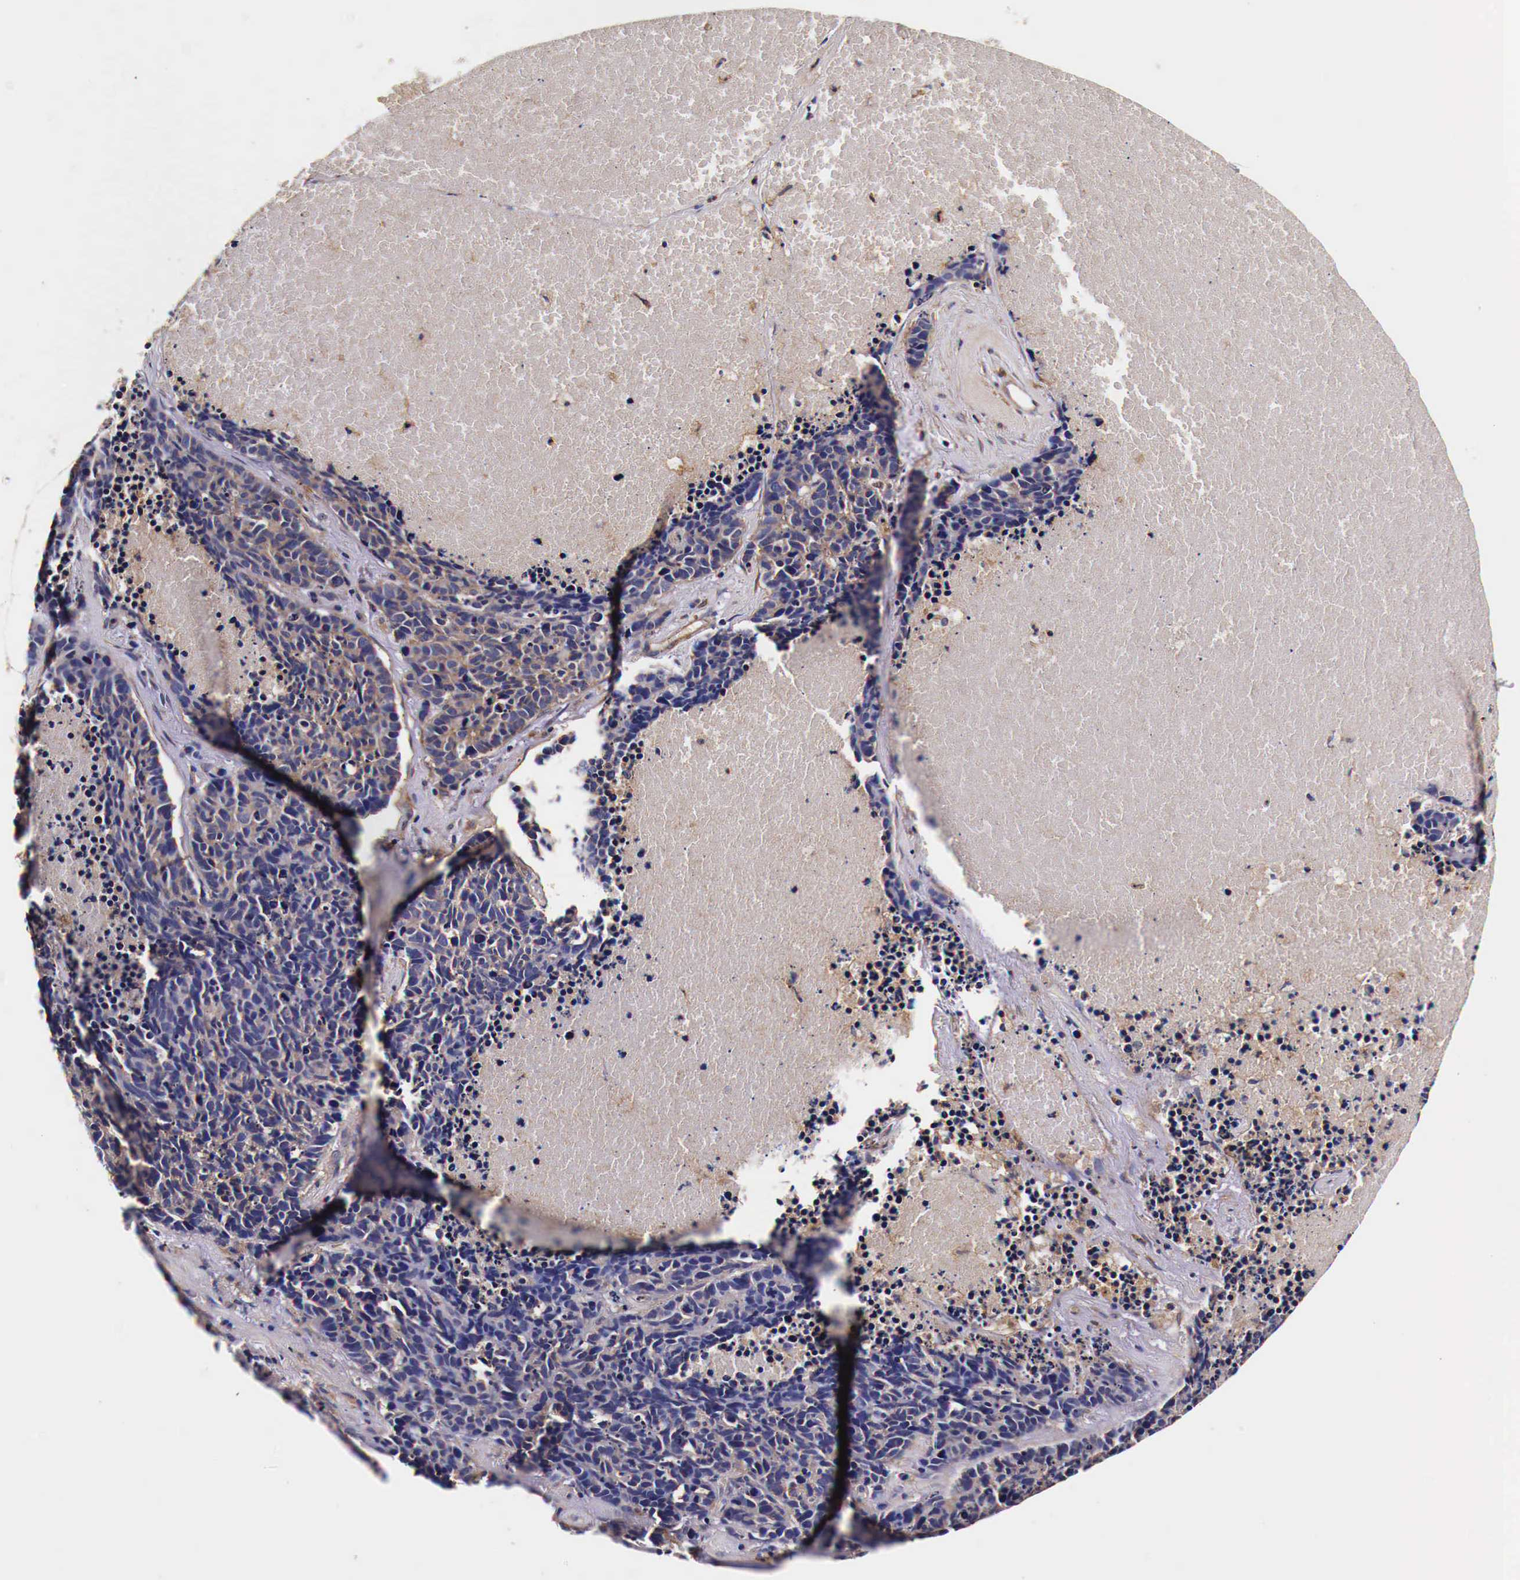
{"staining": {"intensity": "moderate", "quantity": "25%-75%", "location": "cytoplasmic/membranous"}, "tissue": "lung cancer", "cell_type": "Tumor cells", "image_type": "cancer", "snomed": [{"axis": "morphology", "description": "Neoplasm, malignant, NOS"}, {"axis": "topography", "description": "Lung"}], "caption": "Protein expression analysis of lung cancer demonstrates moderate cytoplasmic/membranous positivity in about 25%-75% of tumor cells. Using DAB (brown) and hematoxylin (blue) stains, captured at high magnification using brightfield microscopy.", "gene": "RP2", "patient": {"sex": "female", "age": 75}}